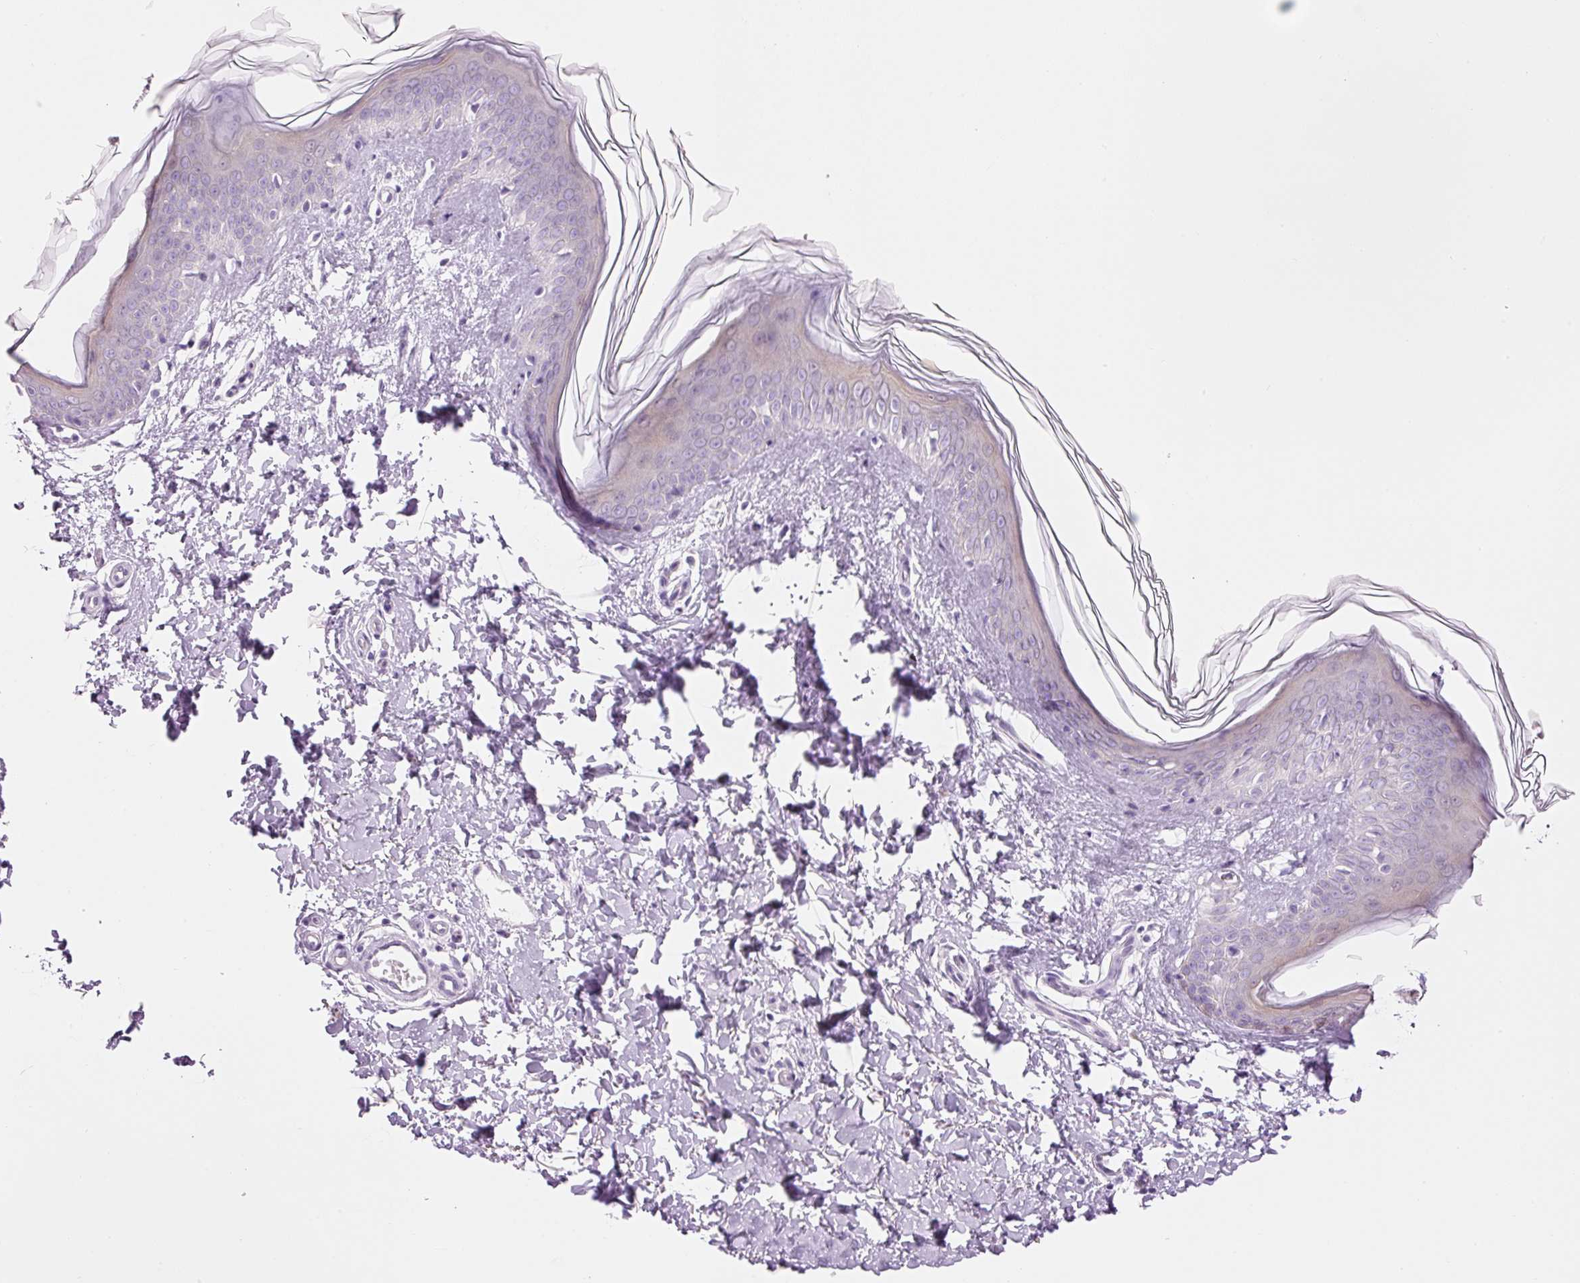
{"staining": {"intensity": "negative", "quantity": "none", "location": "none"}, "tissue": "skin", "cell_type": "Fibroblasts", "image_type": "normal", "snomed": [{"axis": "morphology", "description": "Normal tissue, NOS"}, {"axis": "topography", "description": "Skin"}], "caption": "High power microscopy photomicrograph of an IHC photomicrograph of normal skin, revealing no significant positivity in fibroblasts.", "gene": "HSPA4L", "patient": {"sex": "female", "age": 41}}